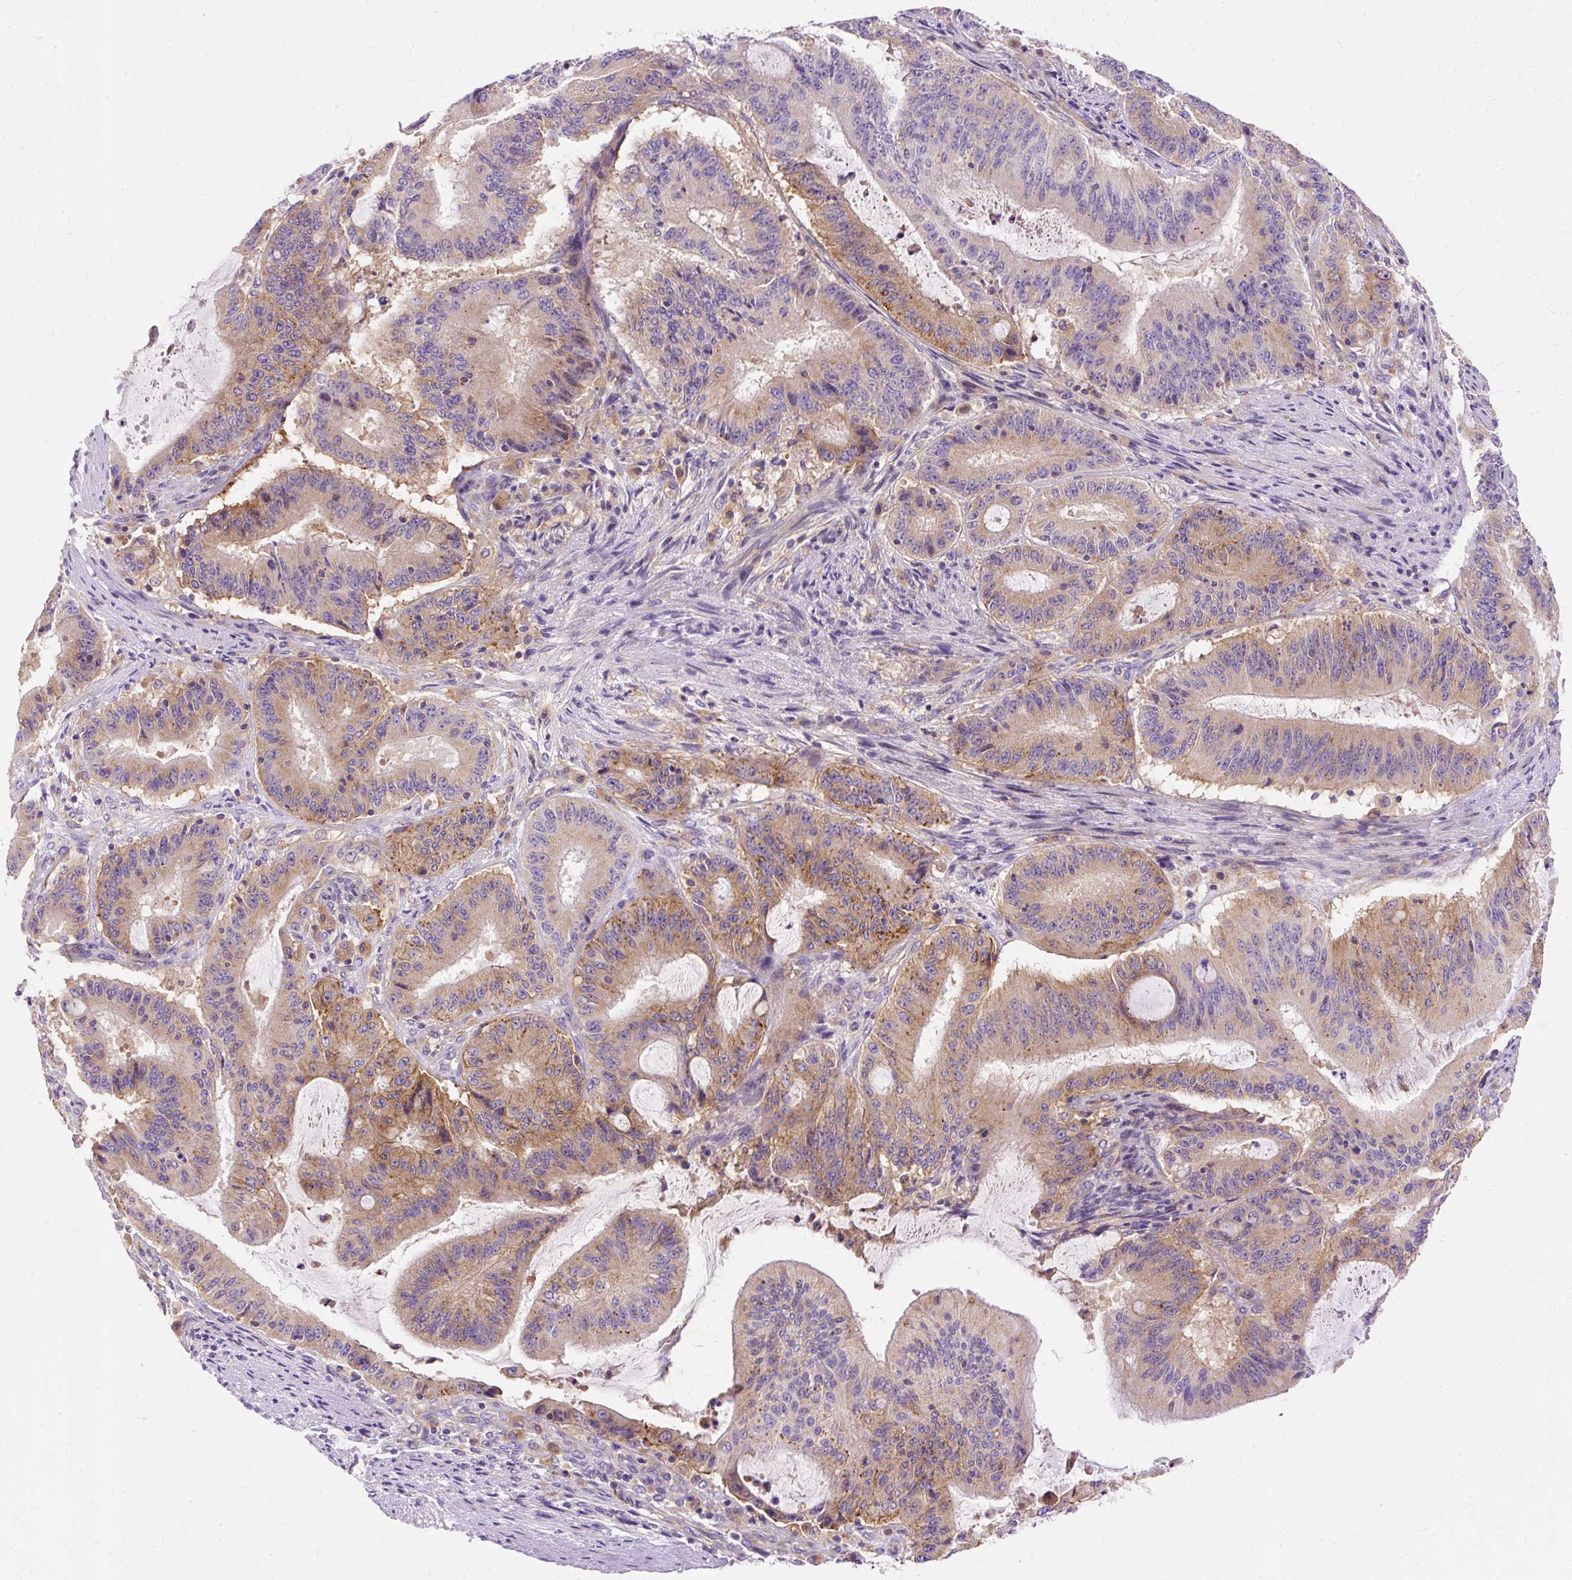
{"staining": {"intensity": "moderate", "quantity": "25%-75%", "location": "cytoplasmic/membranous"}, "tissue": "liver cancer", "cell_type": "Tumor cells", "image_type": "cancer", "snomed": [{"axis": "morphology", "description": "Normal tissue, NOS"}, {"axis": "morphology", "description": "Cholangiocarcinoma"}, {"axis": "topography", "description": "Liver"}, {"axis": "topography", "description": "Peripheral nerve tissue"}], "caption": "Cholangiocarcinoma (liver) stained with a brown dye exhibits moderate cytoplasmic/membranous positive staining in about 25%-75% of tumor cells.", "gene": "OR4K15", "patient": {"sex": "female", "age": 73}}